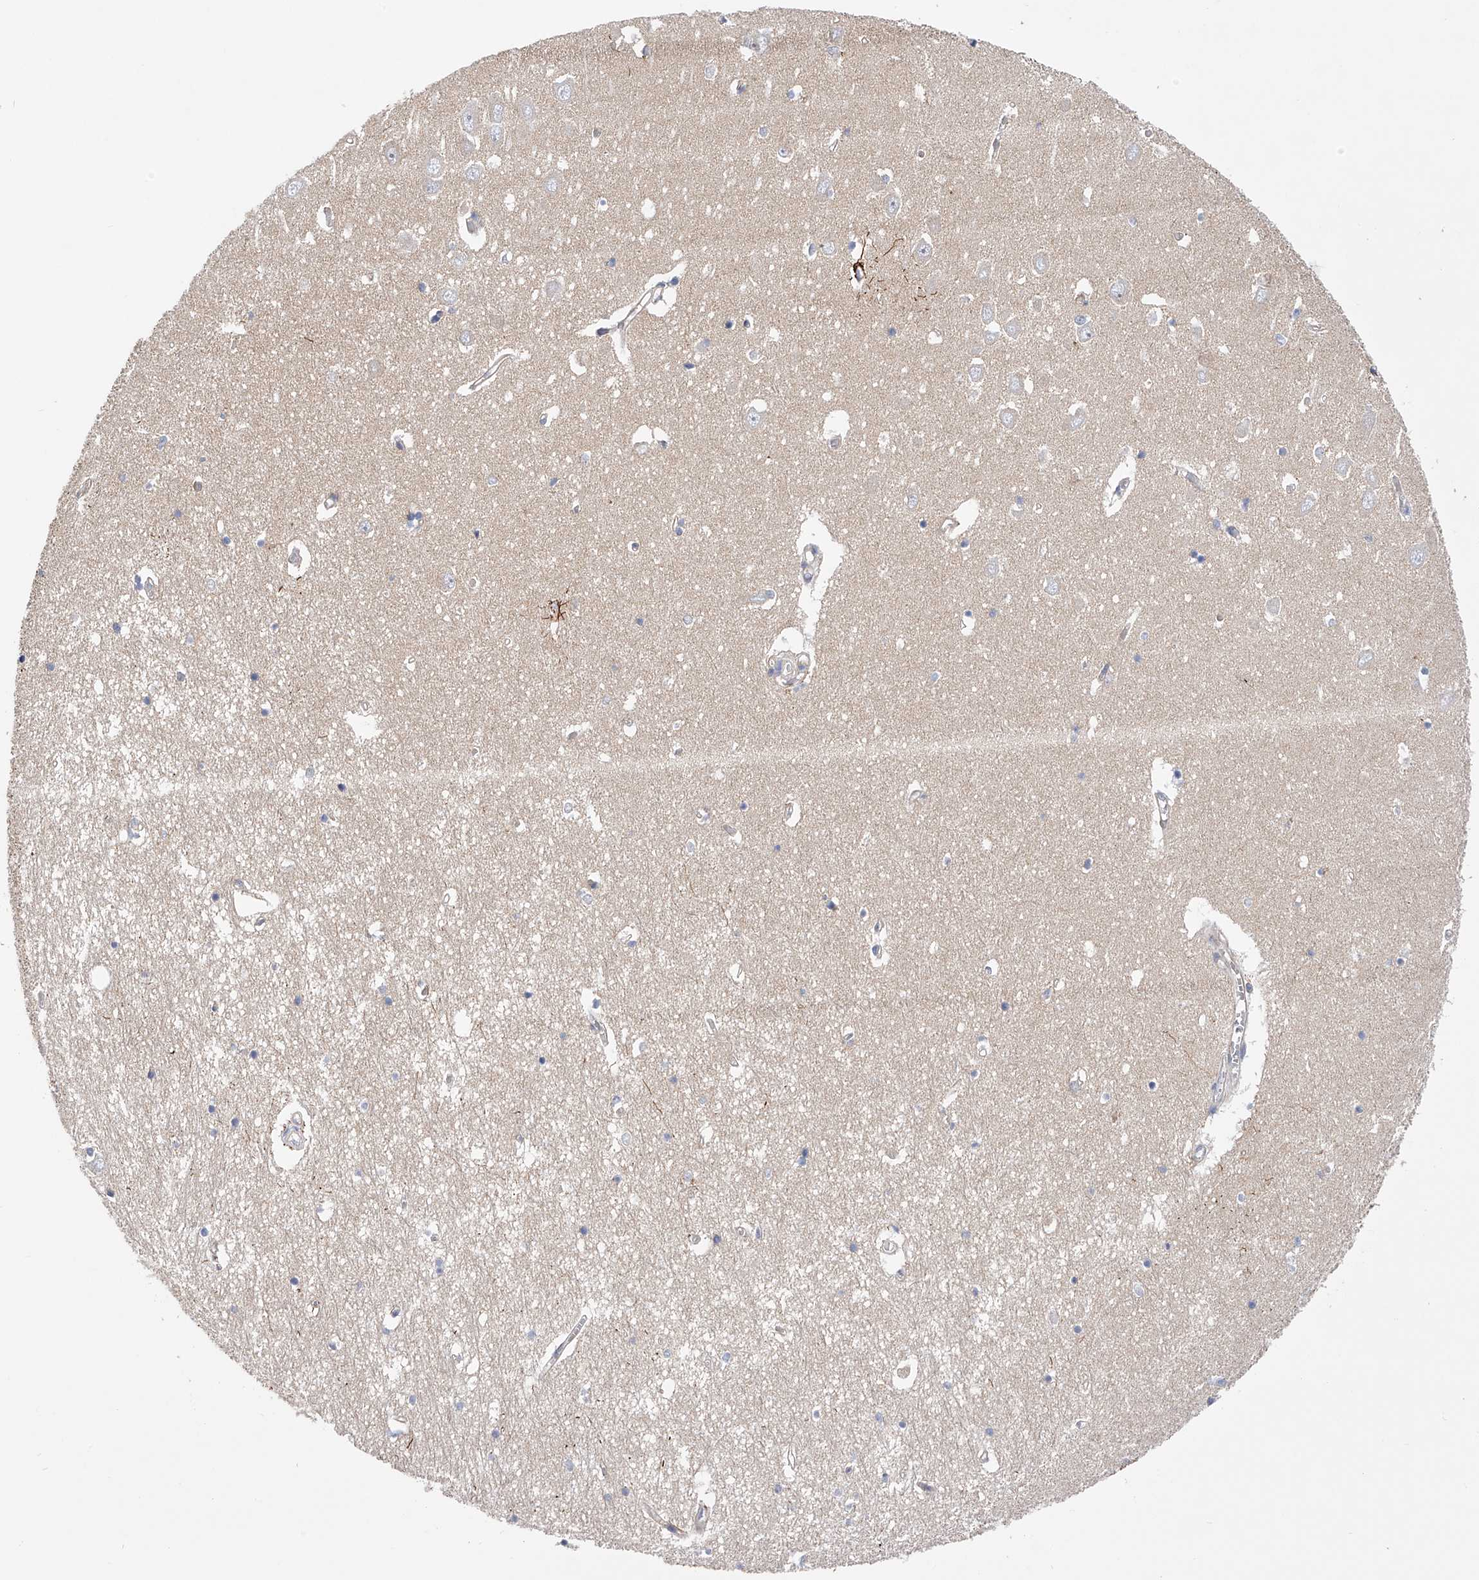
{"staining": {"intensity": "negative", "quantity": "none", "location": "none"}, "tissue": "hippocampus", "cell_type": "Glial cells", "image_type": "normal", "snomed": [{"axis": "morphology", "description": "Normal tissue, NOS"}, {"axis": "topography", "description": "Hippocampus"}], "caption": "Image shows no protein expression in glial cells of normal hippocampus. The staining was performed using DAB (3,3'-diaminobenzidine) to visualize the protein expression in brown, while the nuclei were stained in blue with hematoxylin (Magnification: 20x).", "gene": "MLYCD", "patient": {"sex": "male", "age": 70}}